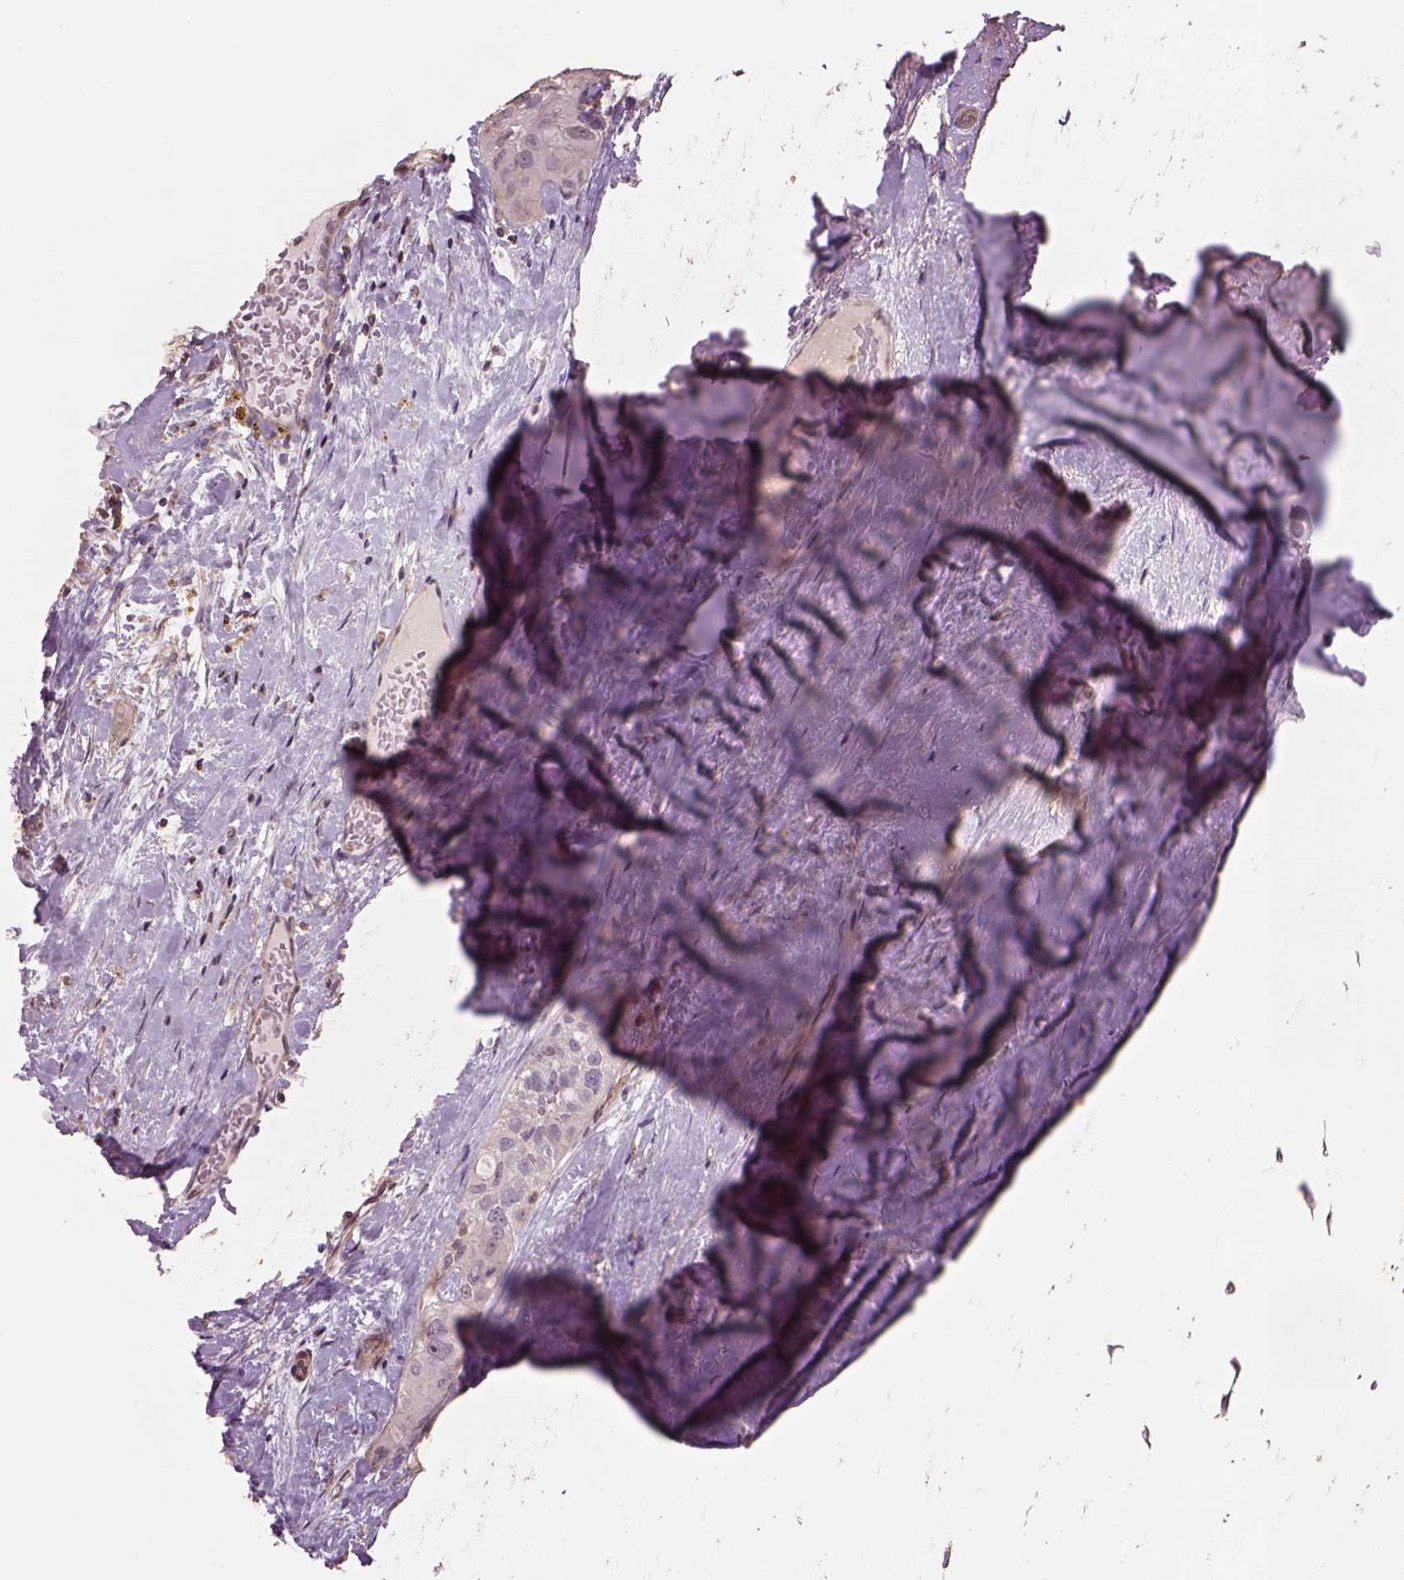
{"staining": {"intensity": "negative", "quantity": "none", "location": "none"}, "tissue": "thyroid cancer", "cell_type": "Tumor cells", "image_type": "cancer", "snomed": [{"axis": "morphology", "description": "Follicular adenoma carcinoma, NOS"}, {"axis": "topography", "description": "Thyroid gland"}], "caption": "This is an IHC photomicrograph of human thyroid cancer (follicular adenoma carcinoma). There is no staining in tumor cells.", "gene": "LIN7A", "patient": {"sex": "male", "age": 75}}